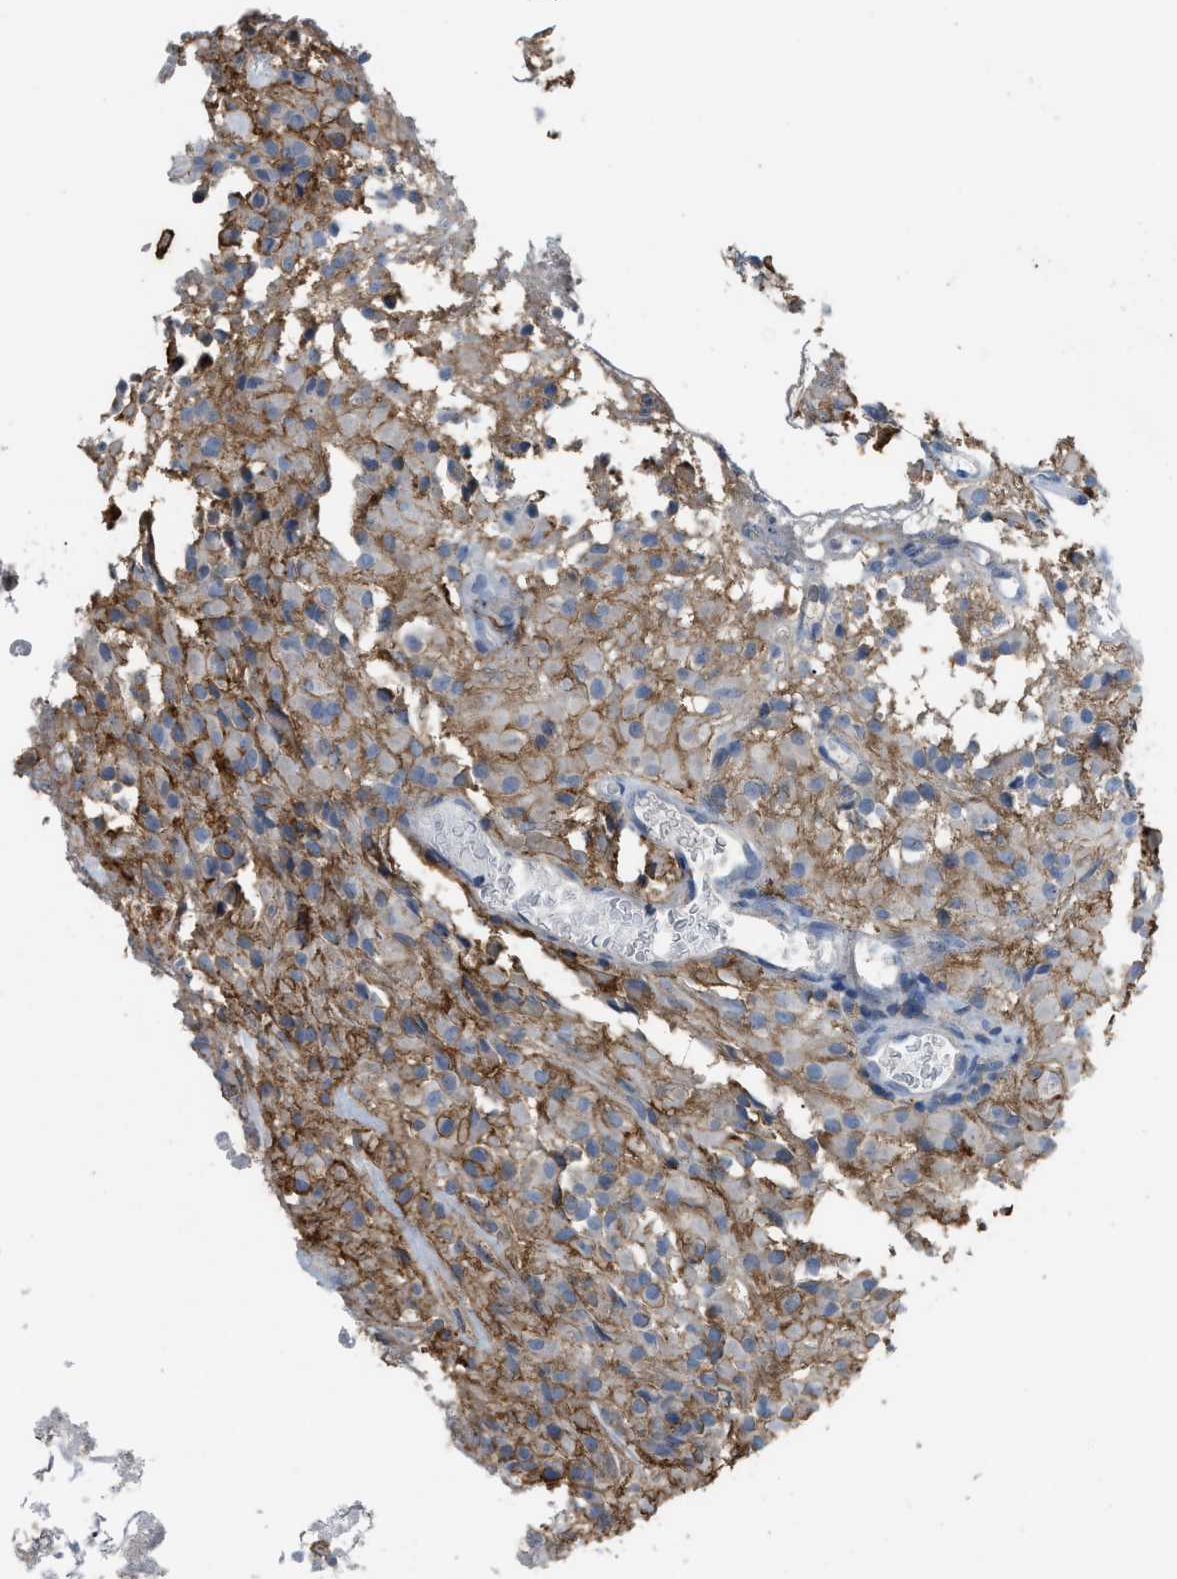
{"staining": {"intensity": "moderate", "quantity": "25%-75%", "location": "cytoplasmic/membranous"}, "tissue": "glioma", "cell_type": "Tumor cells", "image_type": "cancer", "snomed": [{"axis": "morphology", "description": "Glioma, malignant, High grade"}, {"axis": "topography", "description": "Brain"}], "caption": "A micrograph of human high-grade glioma (malignant) stained for a protein shows moderate cytoplasmic/membranous brown staining in tumor cells.", "gene": "OR51E1", "patient": {"sex": "female", "age": 59}}